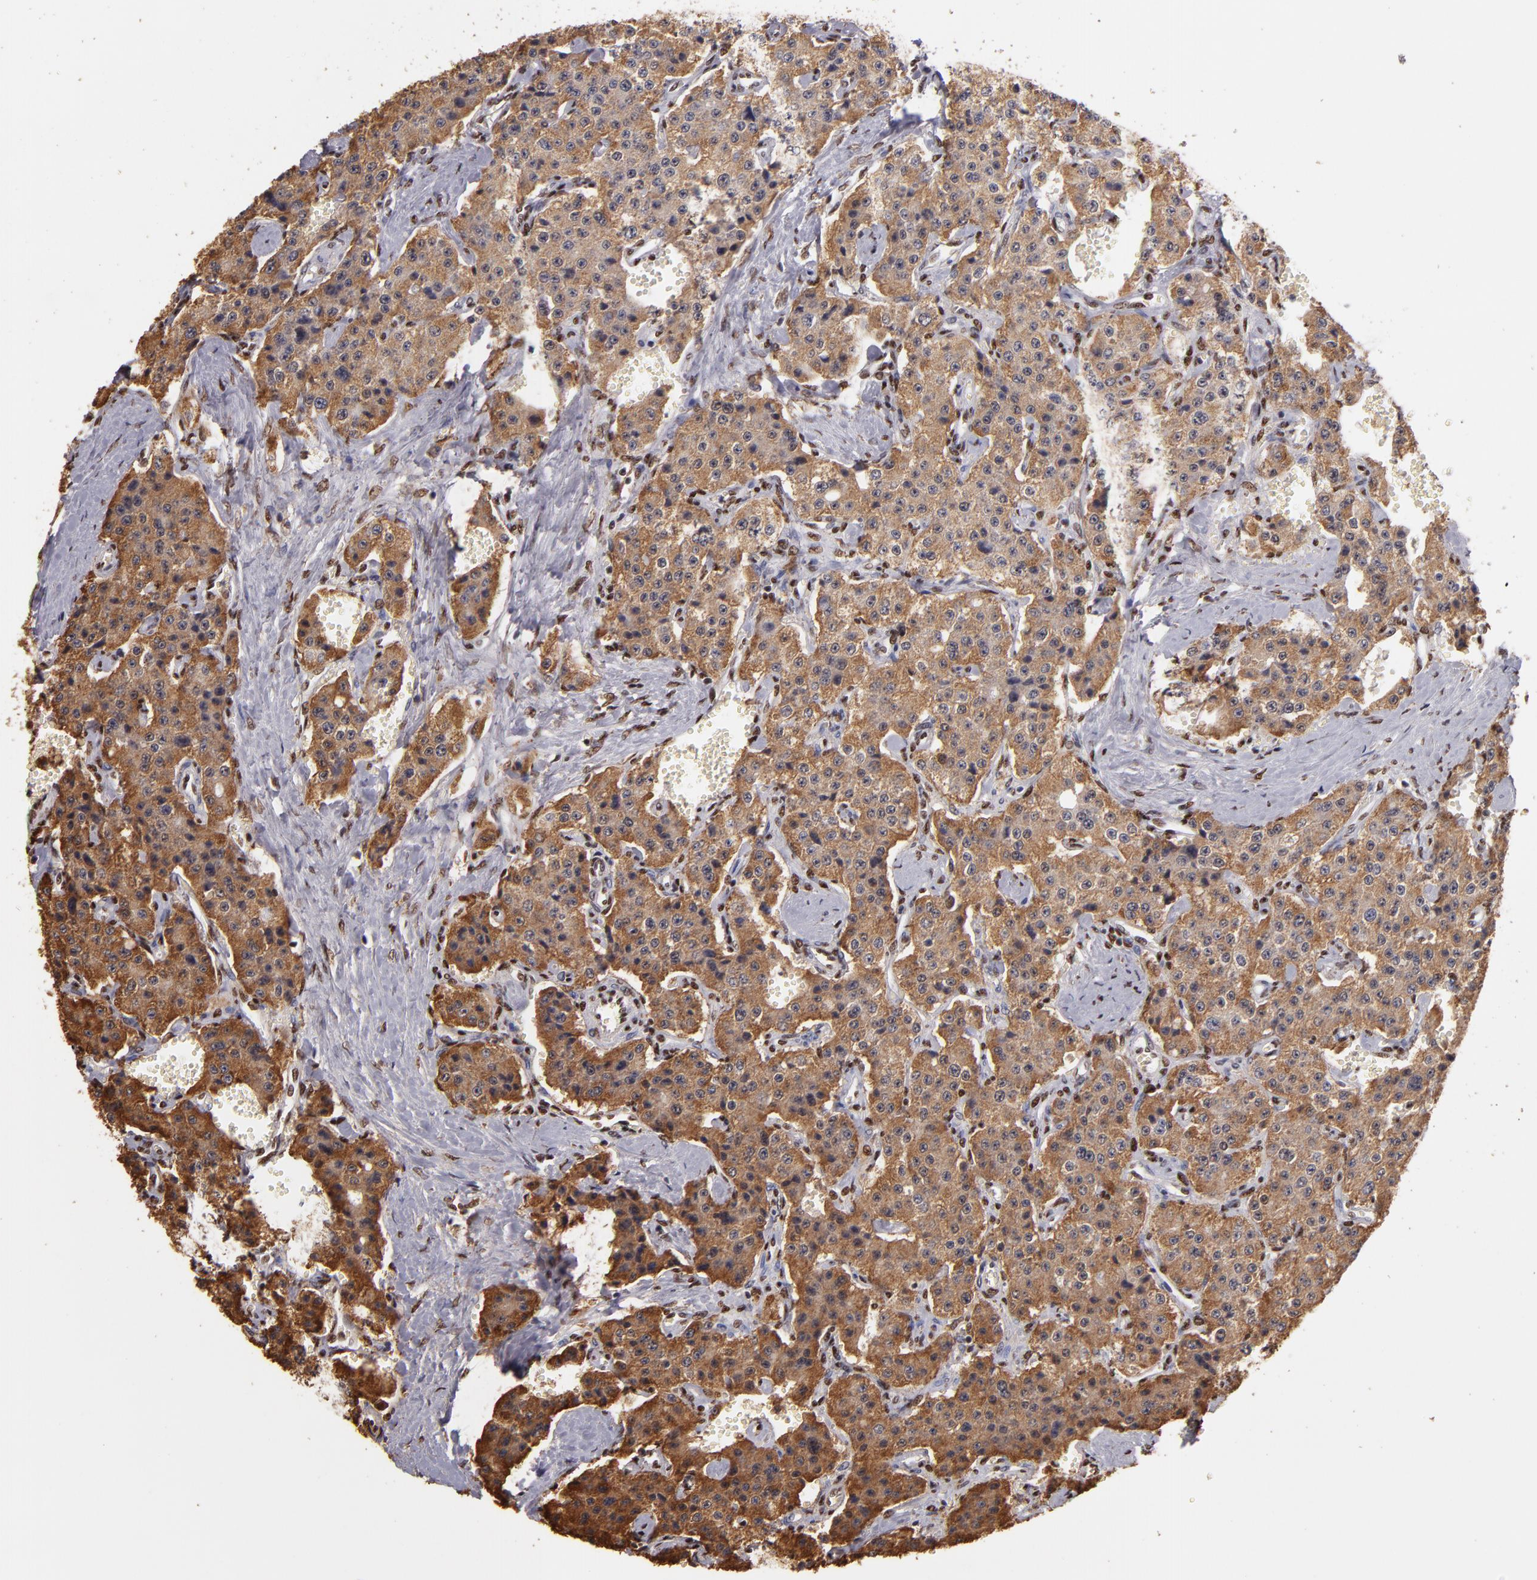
{"staining": {"intensity": "moderate", "quantity": ">75%", "location": "cytoplasmic/membranous,nuclear"}, "tissue": "carcinoid", "cell_type": "Tumor cells", "image_type": "cancer", "snomed": [{"axis": "morphology", "description": "Carcinoid, malignant, NOS"}, {"axis": "topography", "description": "Small intestine"}], "caption": "This photomicrograph shows immunohistochemistry (IHC) staining of human carcinoid (malignant), with medium moderate cytoplasmic/membranous and nuclear positivity in about >75% of tumor cells.", "gene": "SP1", "patient": {"sex": "male", "age": 52}}